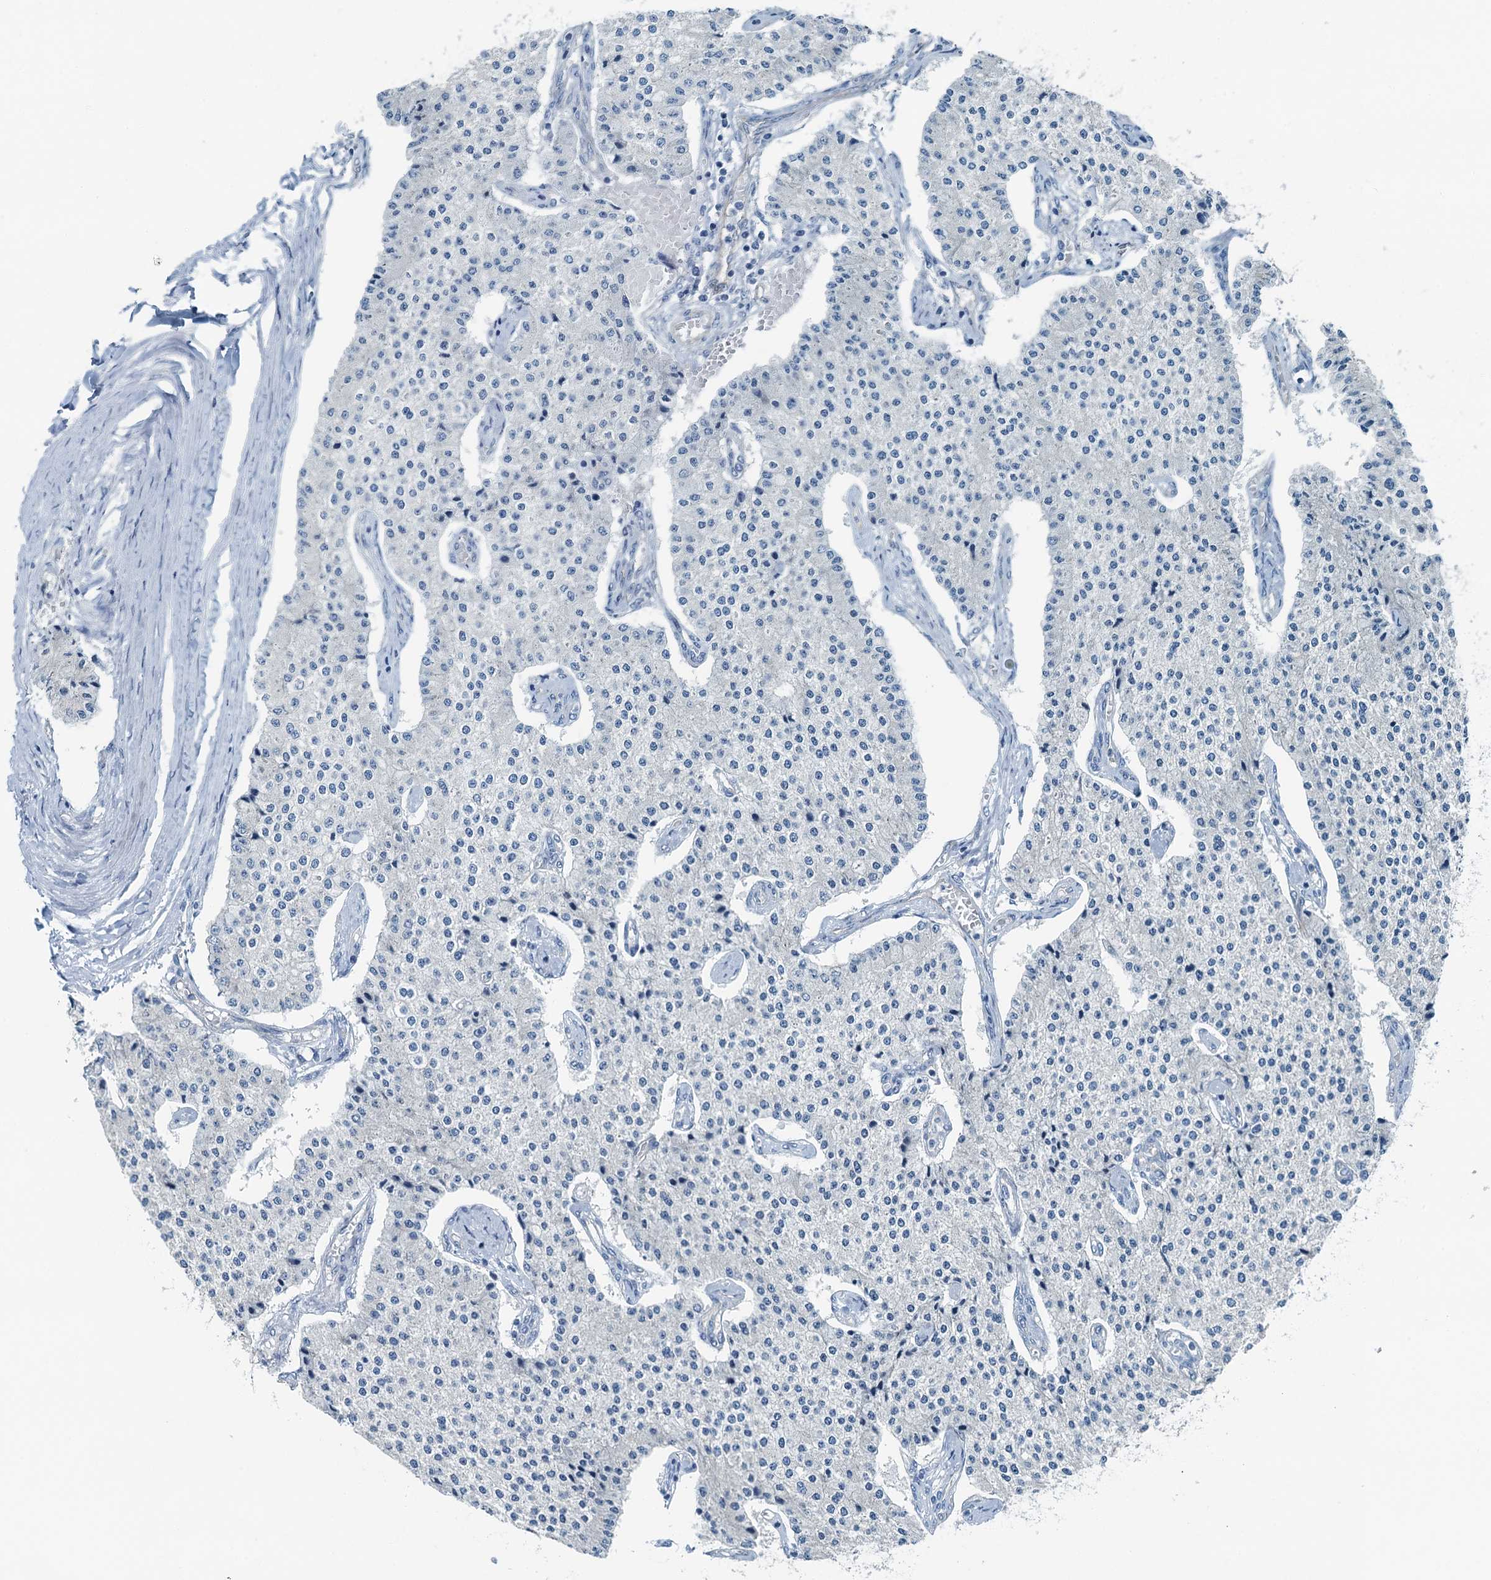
{"staining": {"intensity": "negative", "quantity": "none", "location": "none"}, "tissue": "carcinoid", "cell_type": "Tumor cells", "image_type": "cancer", "snomed": [{"axis": "morphology", "description": "Carcinoid, malignant, NOS"}, {"axis": "topography", "description": "Colon"}], "caption": "Immunohistochemistry (IHC) photomicrograph of neoplastic tissue: carcinoid (malignant) stained with DAB (3,3'-diaminobenzidine) demonstrates no significant protein staining in tumor cells.", "gene": "GFOD2", "patient": {"sex": "female", "age": 52}}